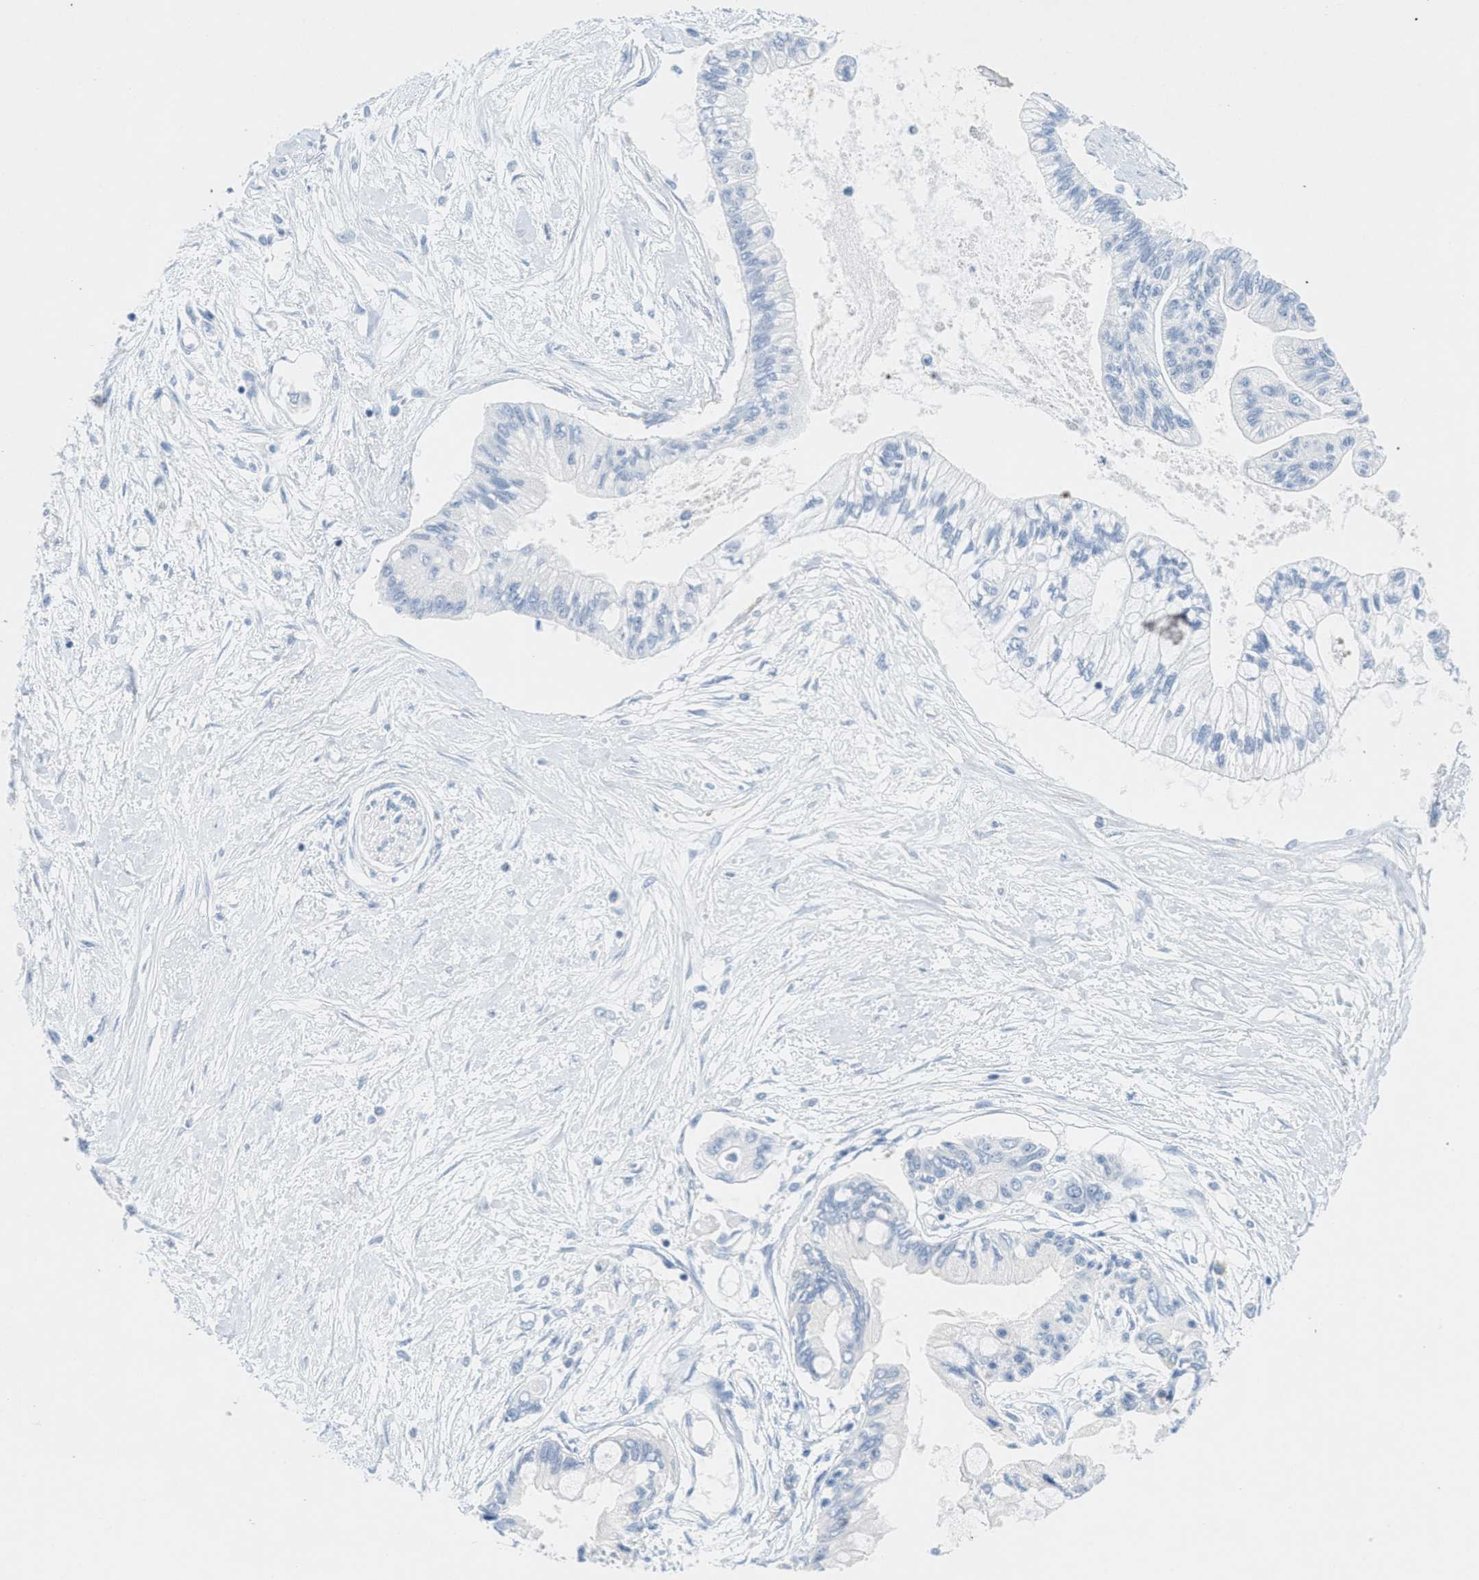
{"staining": {"intensity": "negative", "quantity": "none", "location": "none"}, "tissue": "pancreatic cancer", "cell_type": "Tumor cells", "image_type": "cancer", "snomed": [{"axis": "morphology", "description": "Adenocarcinoma, NOS"}, {"axis": "topography", "description": "Pancreas"}], "caption": "Immunohistochemistry image of pancreatic cancer stained for a protein (brown), which exhibits no expression in tumor cells.", "gene": "GPM6A", "patient": {"sex": "female", "age": 77}}